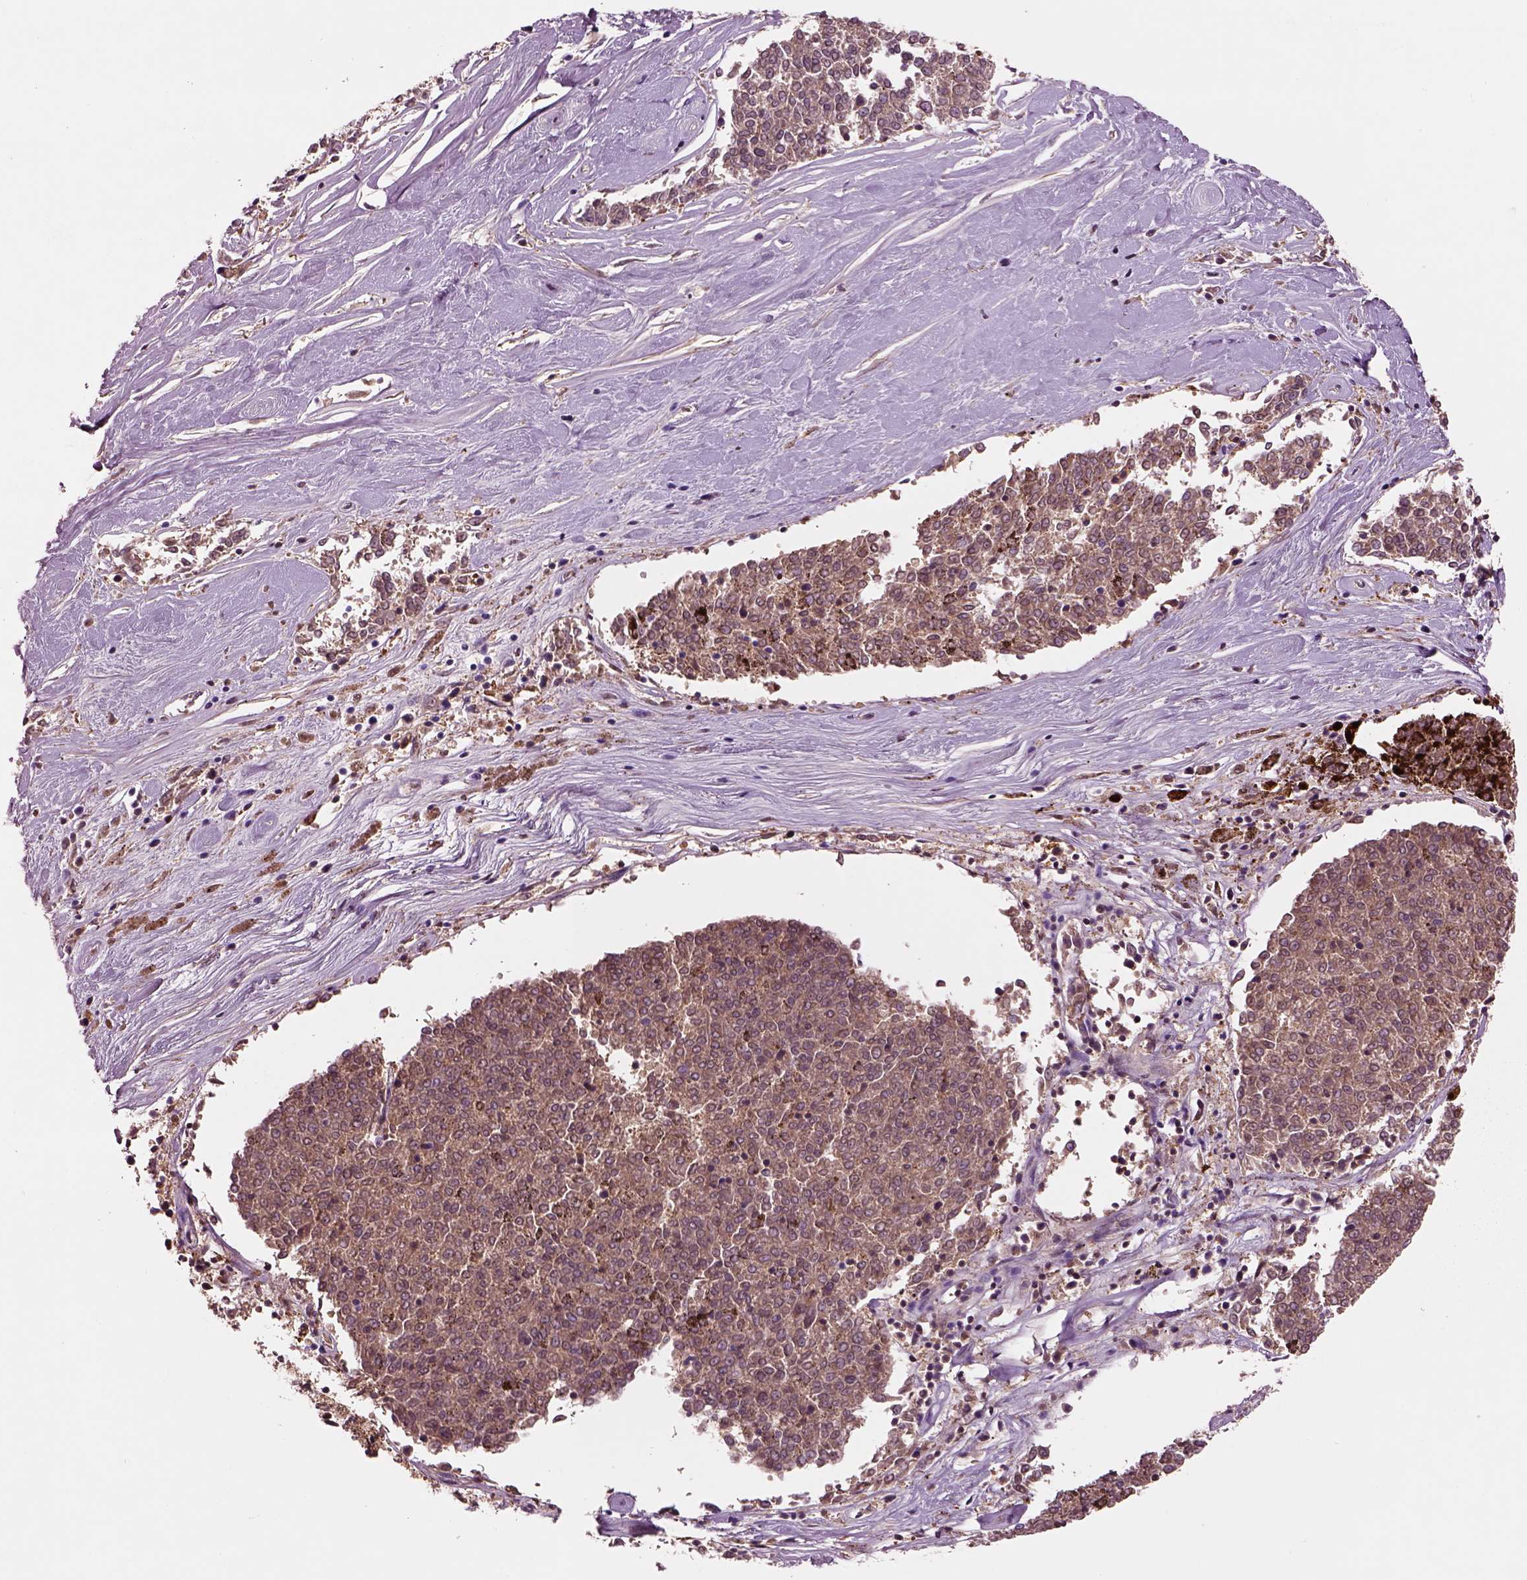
{"staining": {"intensity": "moderate", "quantity": ">75%", "location": "cytoplasmic/membranous"}, "tissue": "melanoma", "cell_type": "Tumor cells", "image_type": "cancer", "snomed": [{"axis": "morphology", "description": "Malignant melanoma, NOS"}, {"axis": "topography", "description": "Skin"}], "caption": "Human malignant melanoma stained for a protein (brown) demonstrates moderate cytoplasmic/membranous positive staining in approximately >75% of tumor cells.", "gene": "MDP1", "patient": {"sex": "female", "age": 72}}